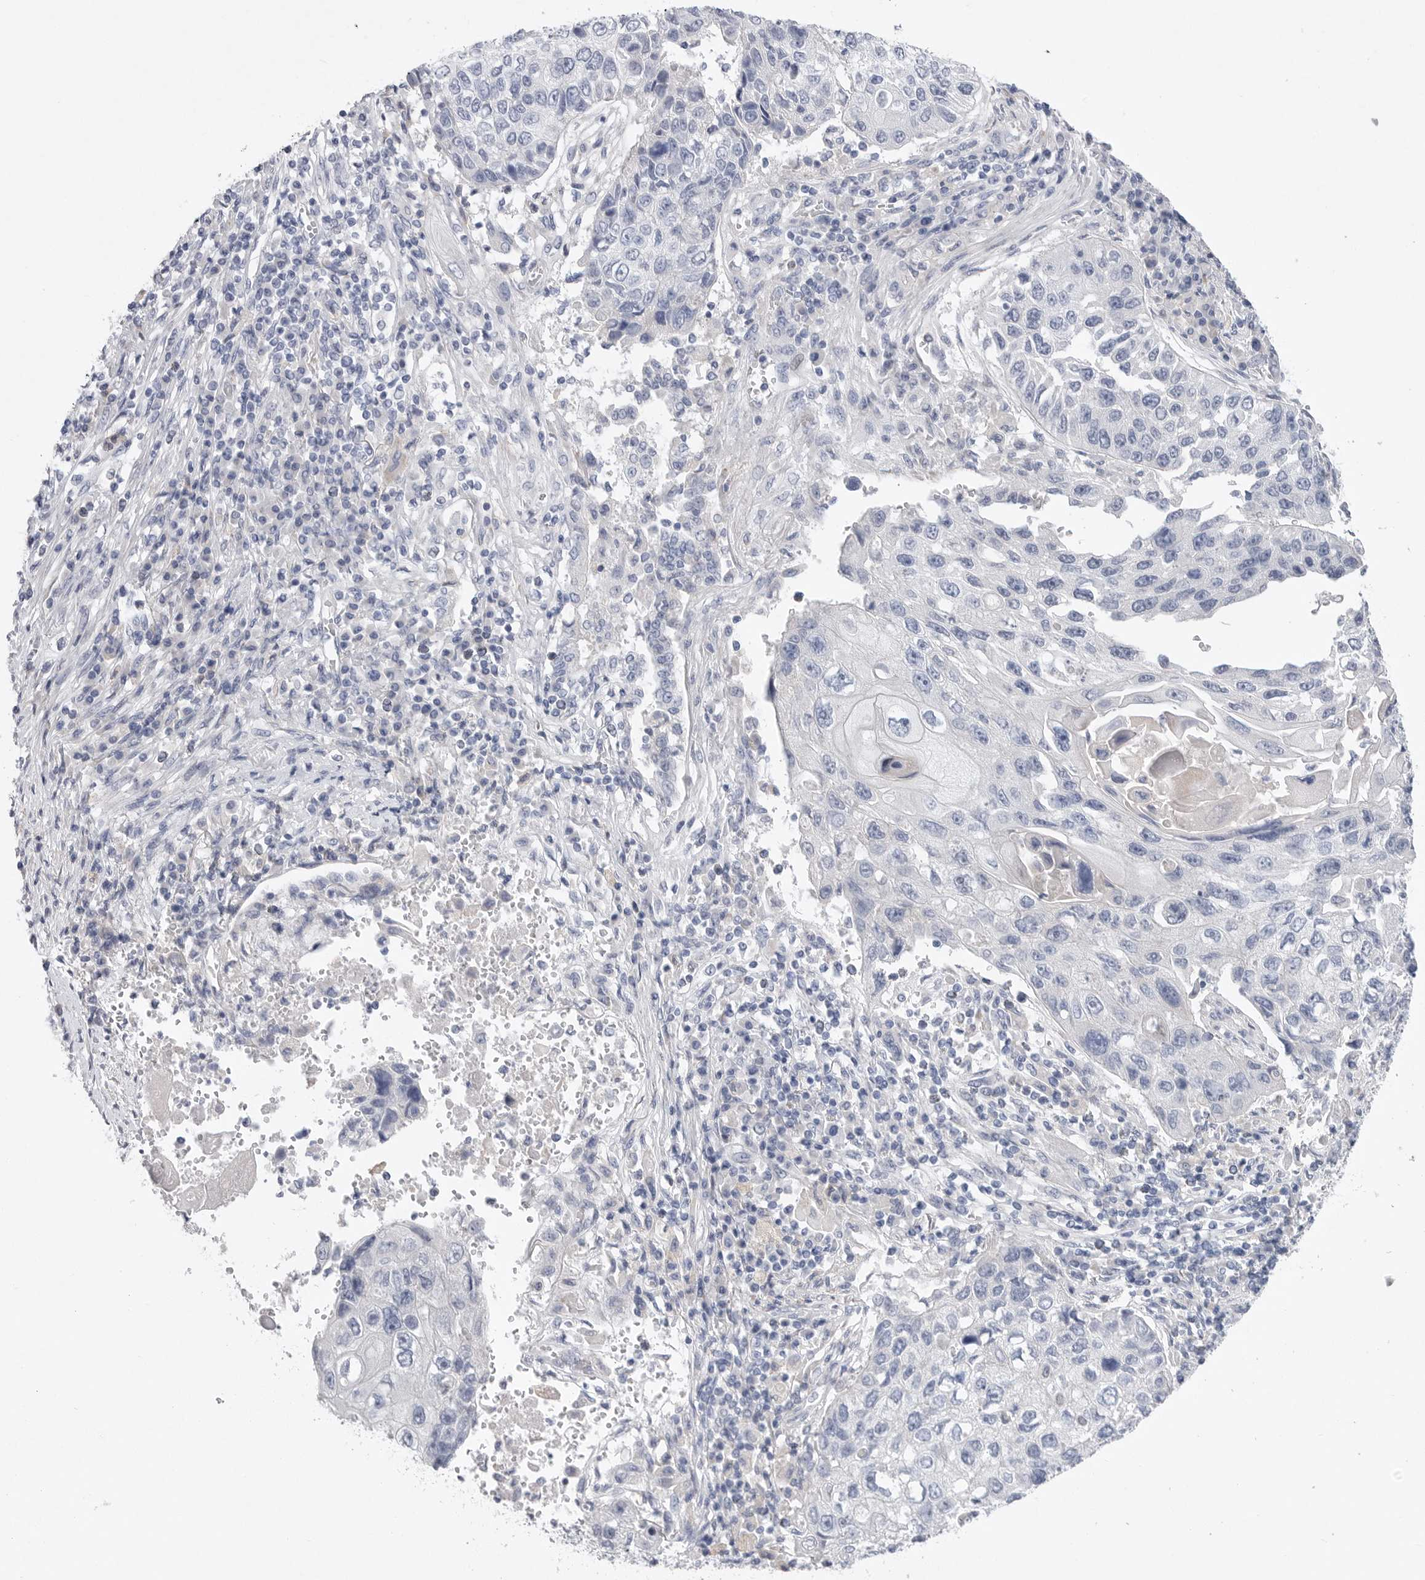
{"staining": {"intensity": "negative", "quantity": "none", "location": "none"}, "tissue": "lung cancer", "cell_type": "Tumor cells", "image_type": "cancer", "snomed": [{"axis": "morphology", "description": "Squamous cell carcinoma, NOS"}, {"axis": "topography", "description": "Lung"}], "caption": "Immunohistochemistry (IHC) of human lung cancer exhibits no positivity in tumor cells.", "gene": "CAMK2B", "patient": {"sex": "male", "age": 61}}